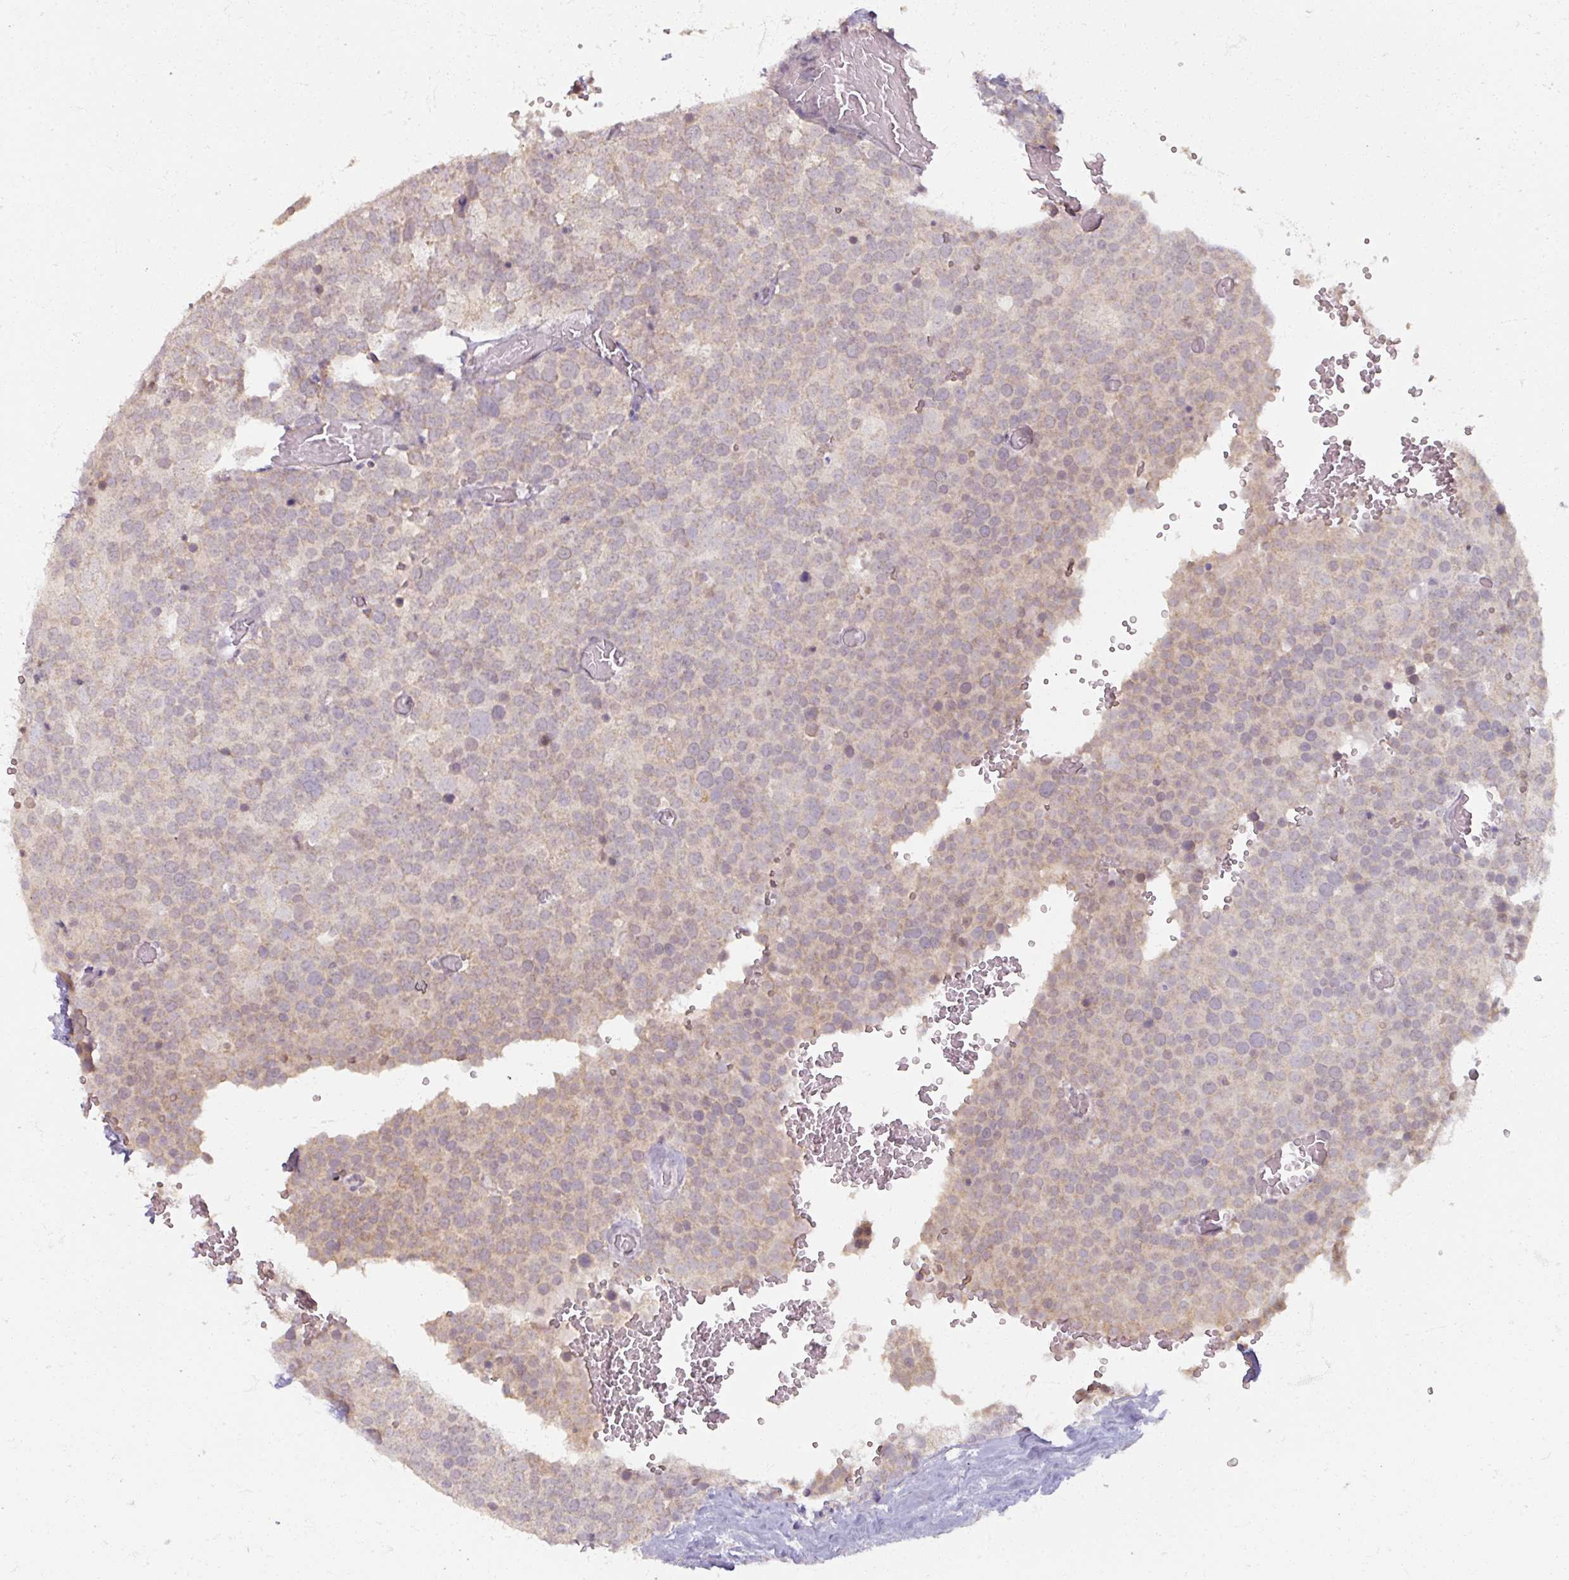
{"staining": {"intensity": "weak", "quantity": "25%-75%", "location": "cytoplasmic/membranous"}, "tissue": "testis cancer", "cell_type": "Tumor cells", "image_type": "cancer", "snomed": [{"axis": "morphology", "description": "Seminoma, NOS"}, {"axis": "topography", "description": "Testis"}], "caption": "The image demonstrates immunohistochemical staining of testis seminoma. There is weak cytoplasmic/membranous expression is identified in about 25%-75% of tumor cells.", "gene": "SOX11", "patient": {"sex": "male", "age": 71}}